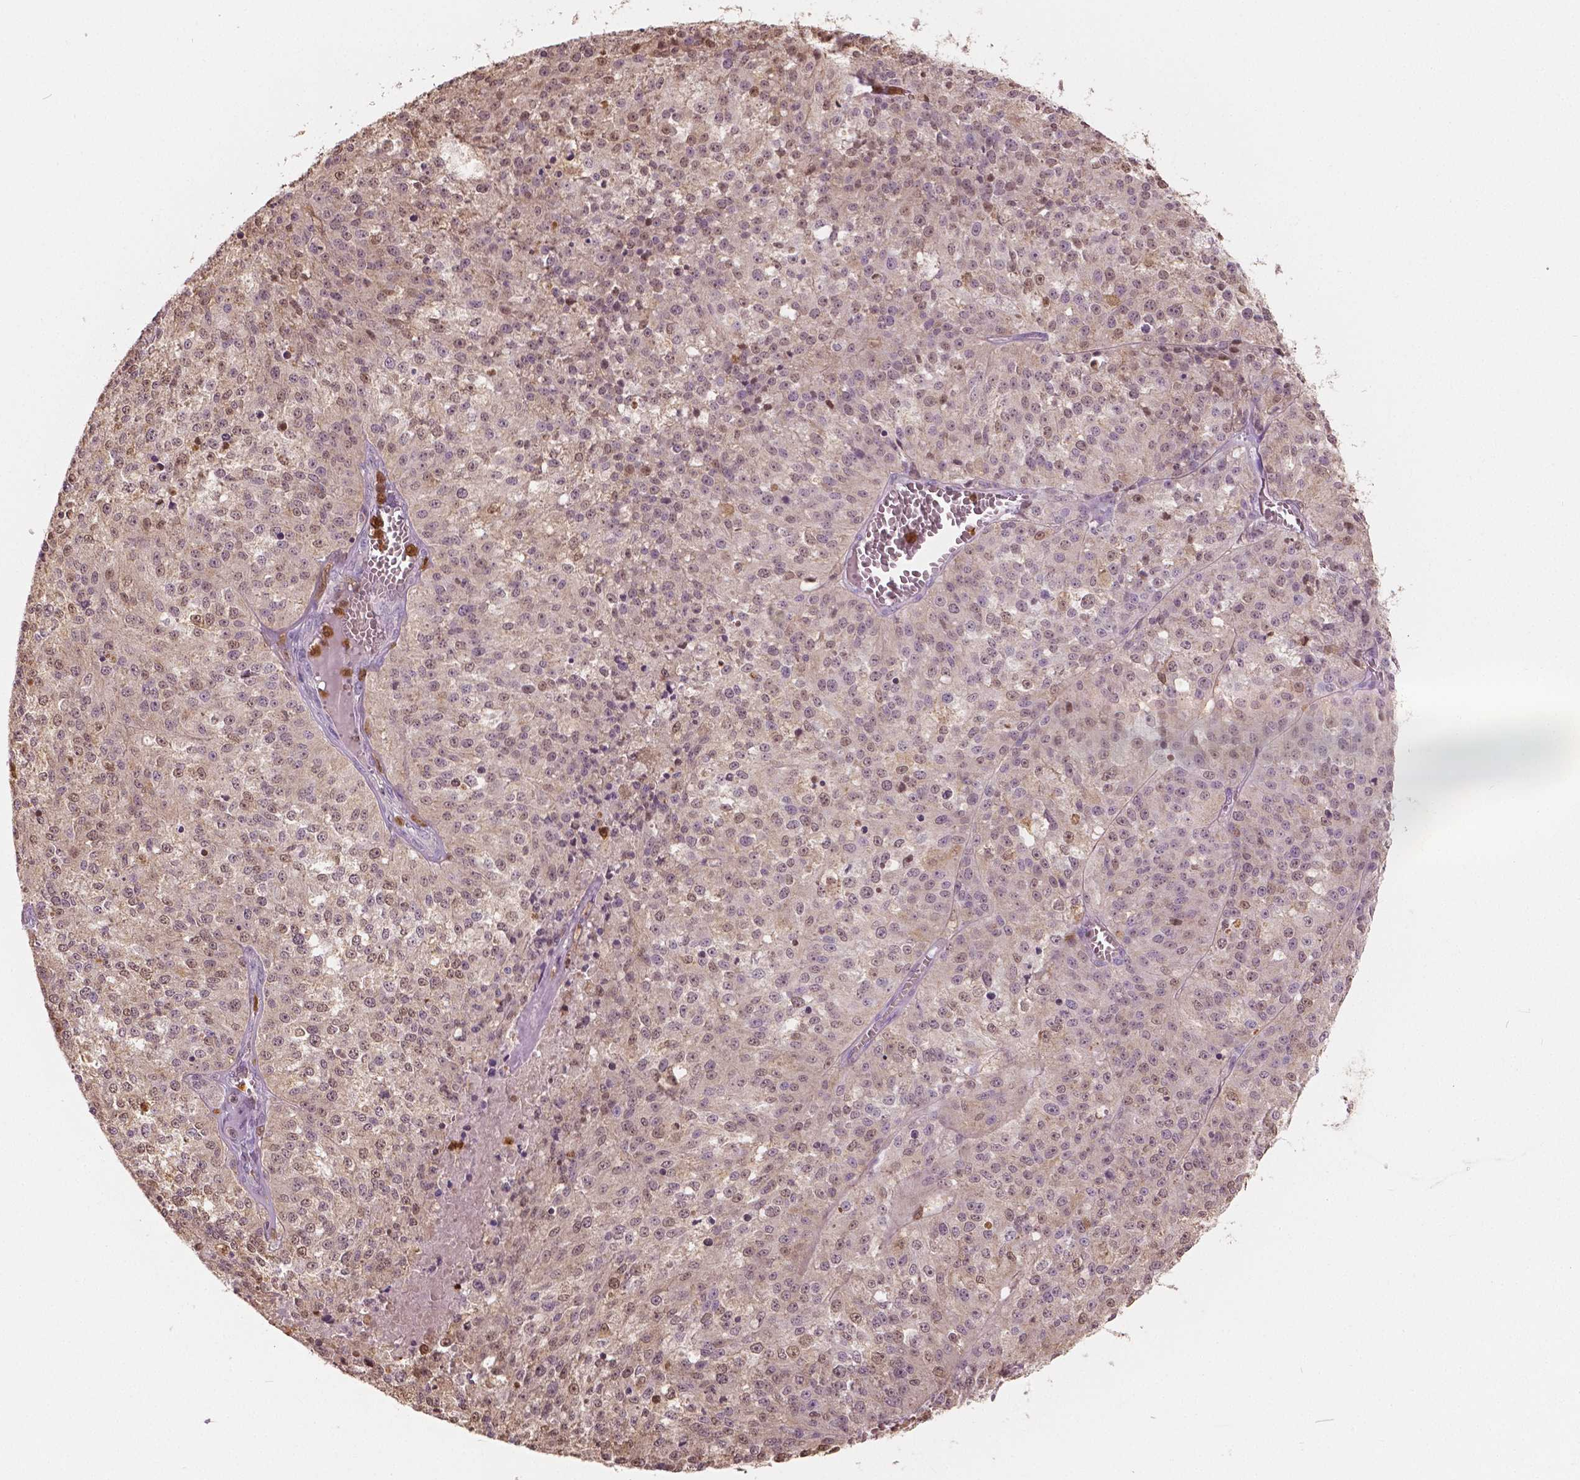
{"staining": {"intensity": "weak", "quantity": "25%-75%", "location": "nuclear"}, "tissue": "melanoma", "cell_type": "Tumor cells", "image_type": "cancer", "snomed": [{"axis": "morphology", "description": "Malignant melanoma, Metastatic site"}, {"axis": "topography", "description": "Lymph node"}], "caption": "Protein positivity by immunohistochemistry shows weak nuclear expression in about 25%-75% of tumor cells in malignant melanoma (metastatic site).", "gene": "S100A4", "patient": {"sex": "female", "age": 64}}